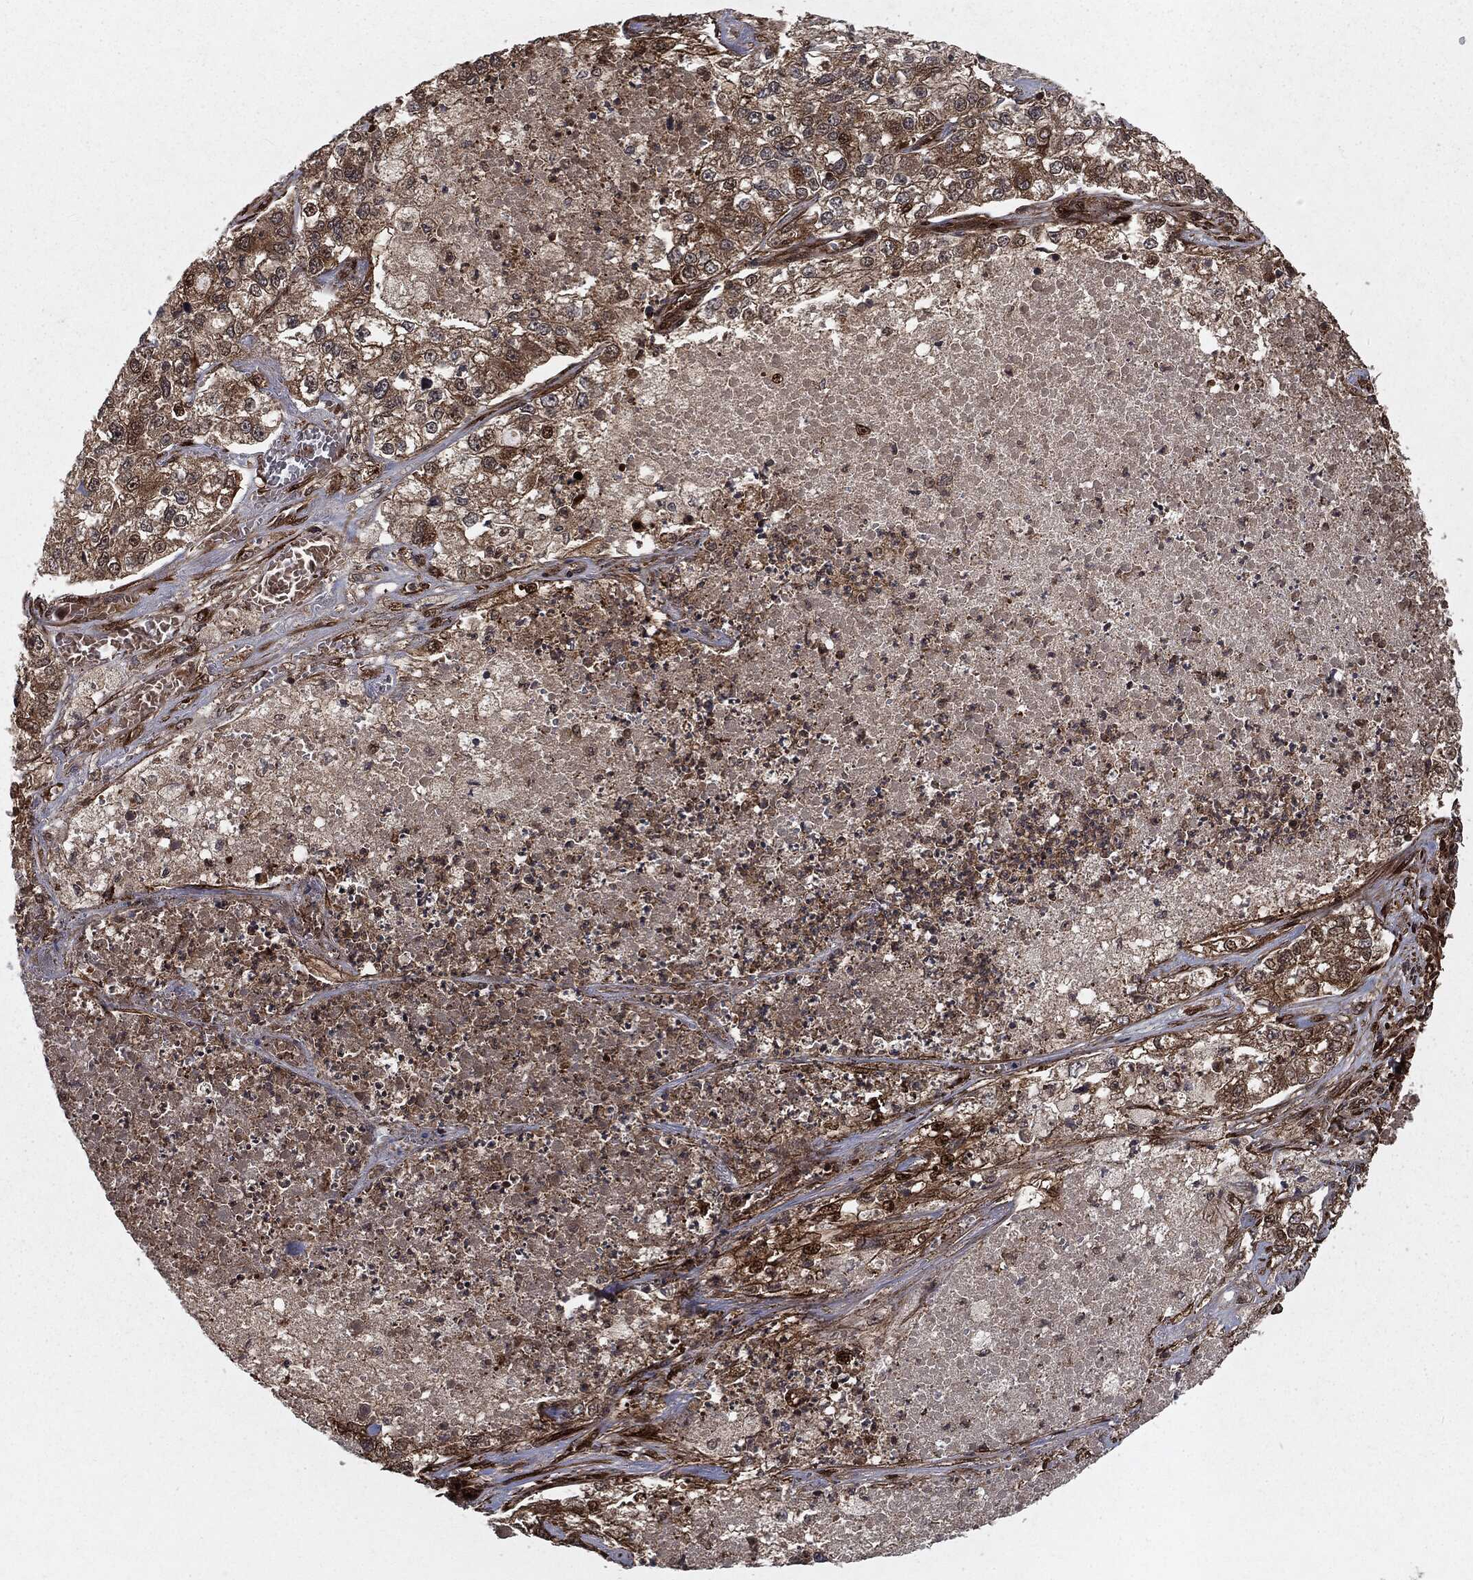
{"staining": {"intensity": "moderate", "quantity": ">75%", "location": "cytoplasmic/membranous,nuclear"}, "tissue": "lung cancer", "cell_type": "Tumor cells", "image_type": "cancer", "snomed": [{"axis": "morphology", "description": "Adenocarcinoma, NOS"}, {"axis": "topography", "description": "Lung"}], "caption": "Protein analysis of lung cancer (adenocarcinoma) tissue exhibits moderate cytoplasmic/membranous and nuclear expression in about >75% of tumor cells. Nuclei are stained in blue.", "gene": "RANBP9", "patient": {"sex": "male", "age": 49}}